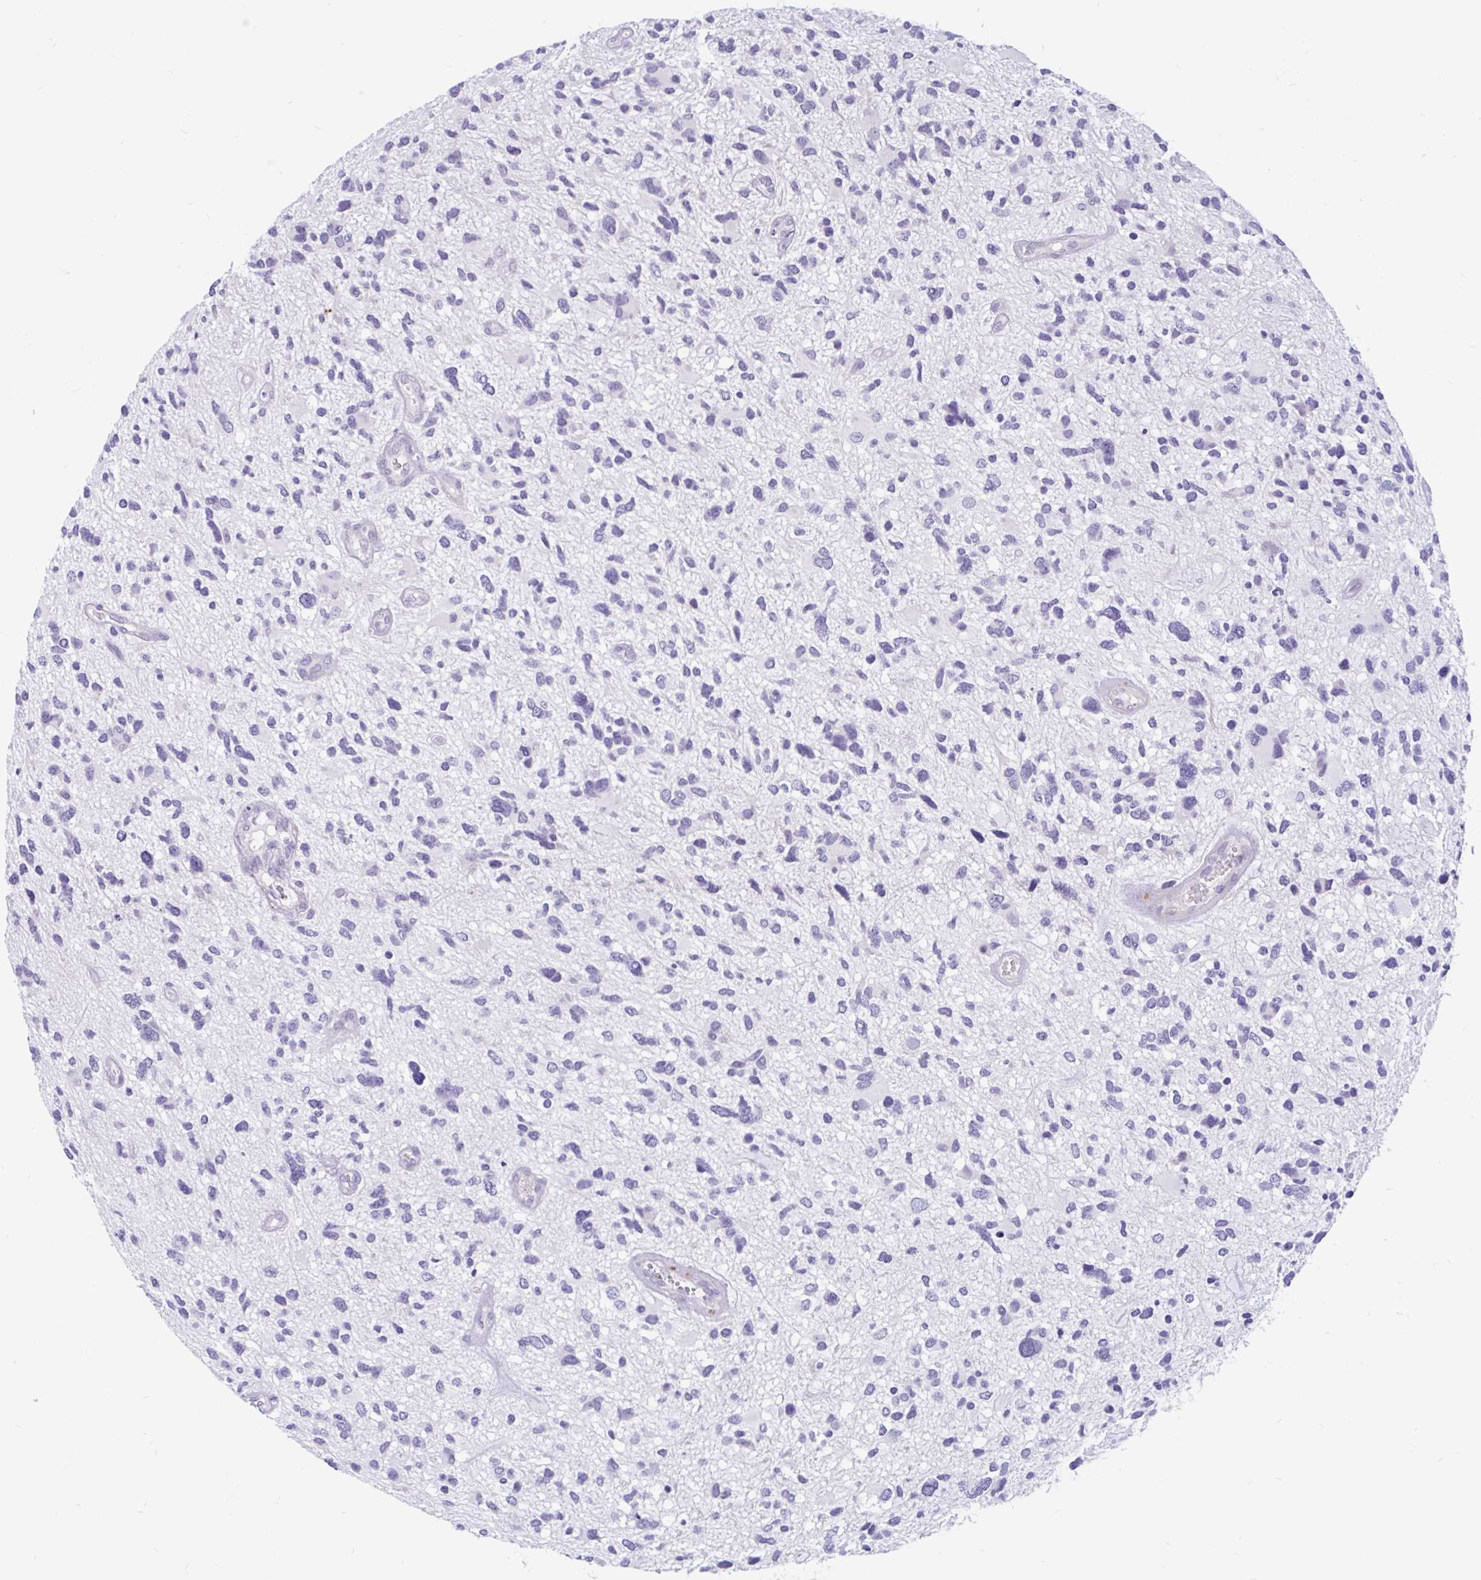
{"staining": {"intensity": "negative", "quantity": "none", "location": "none"}, "tissue": "glioma", "cell_type": "Tumor cells", "image_type": "cancer", "snomed": [{"axis": "morphology", "description": "Glioma, malignant, High grade"}, {"axis": "topography", "description": "Brain"}], "caption": "A micrograph of glioma stained for a protein shows no brown staining in tumor cells.", "gene": "KIAA2013", "patient": {"sex": "female", "age": 11}}